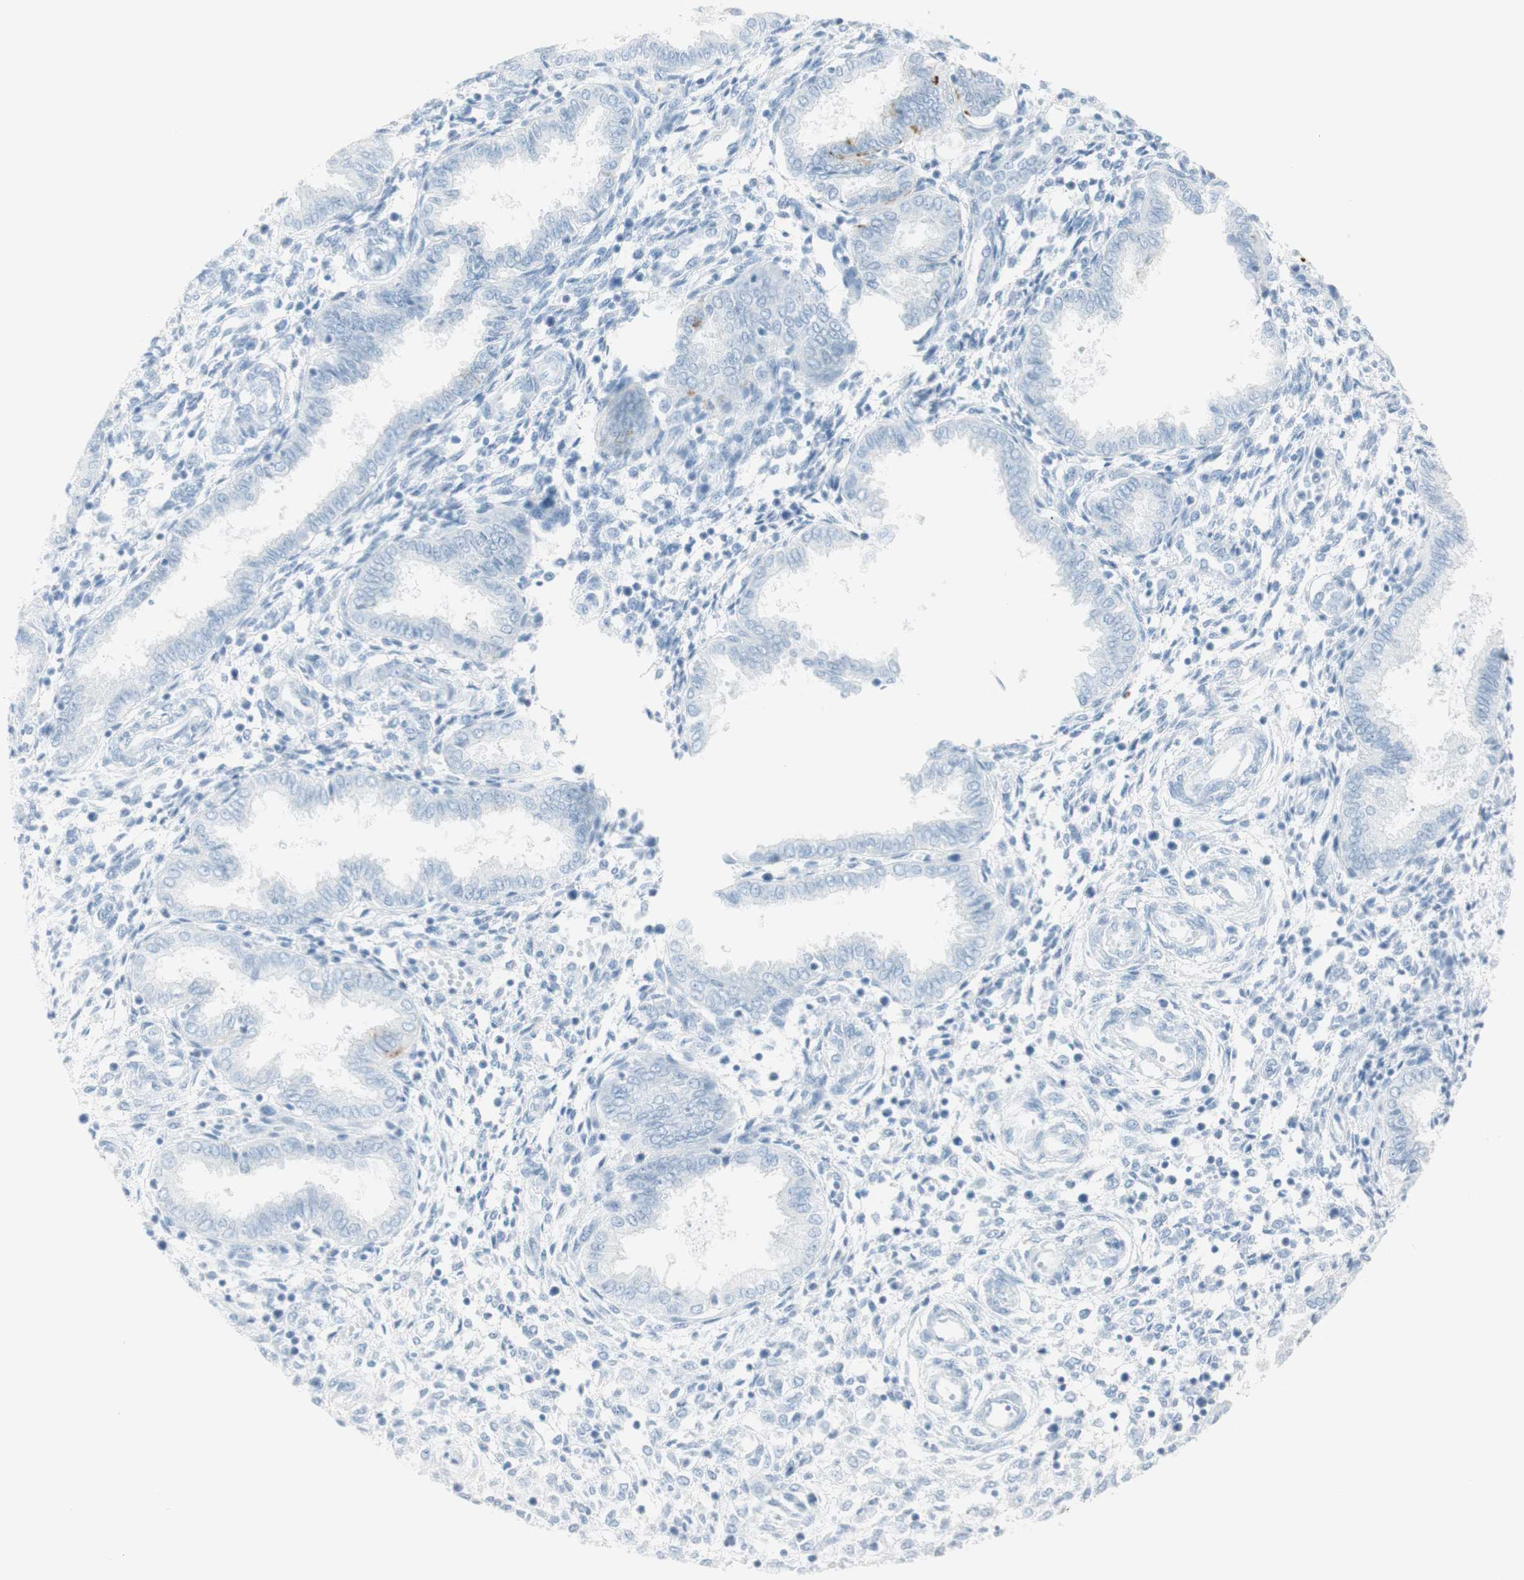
{"staining": {"intensity": "negative", "quantity": "none", "location": "none"}, "tissue": "endometrium", "cell_type": "Cells in endometrial stroma", "image_type": "normal", "snomed": [{"axis": "morphology", "description": "Normal tissue, NOS"}, {"axis": "topography", "description": "Endometrium"}], "caption": "A histopathology image of endometrium stained for a protein exhibits no brown staining in cells in endometrial stroma. (DAB immunohistochemistry visualized using brightfield microscopy, high magnification).", "gene": "NAPSA", "patient": {"sex": "female", "age": 33}}